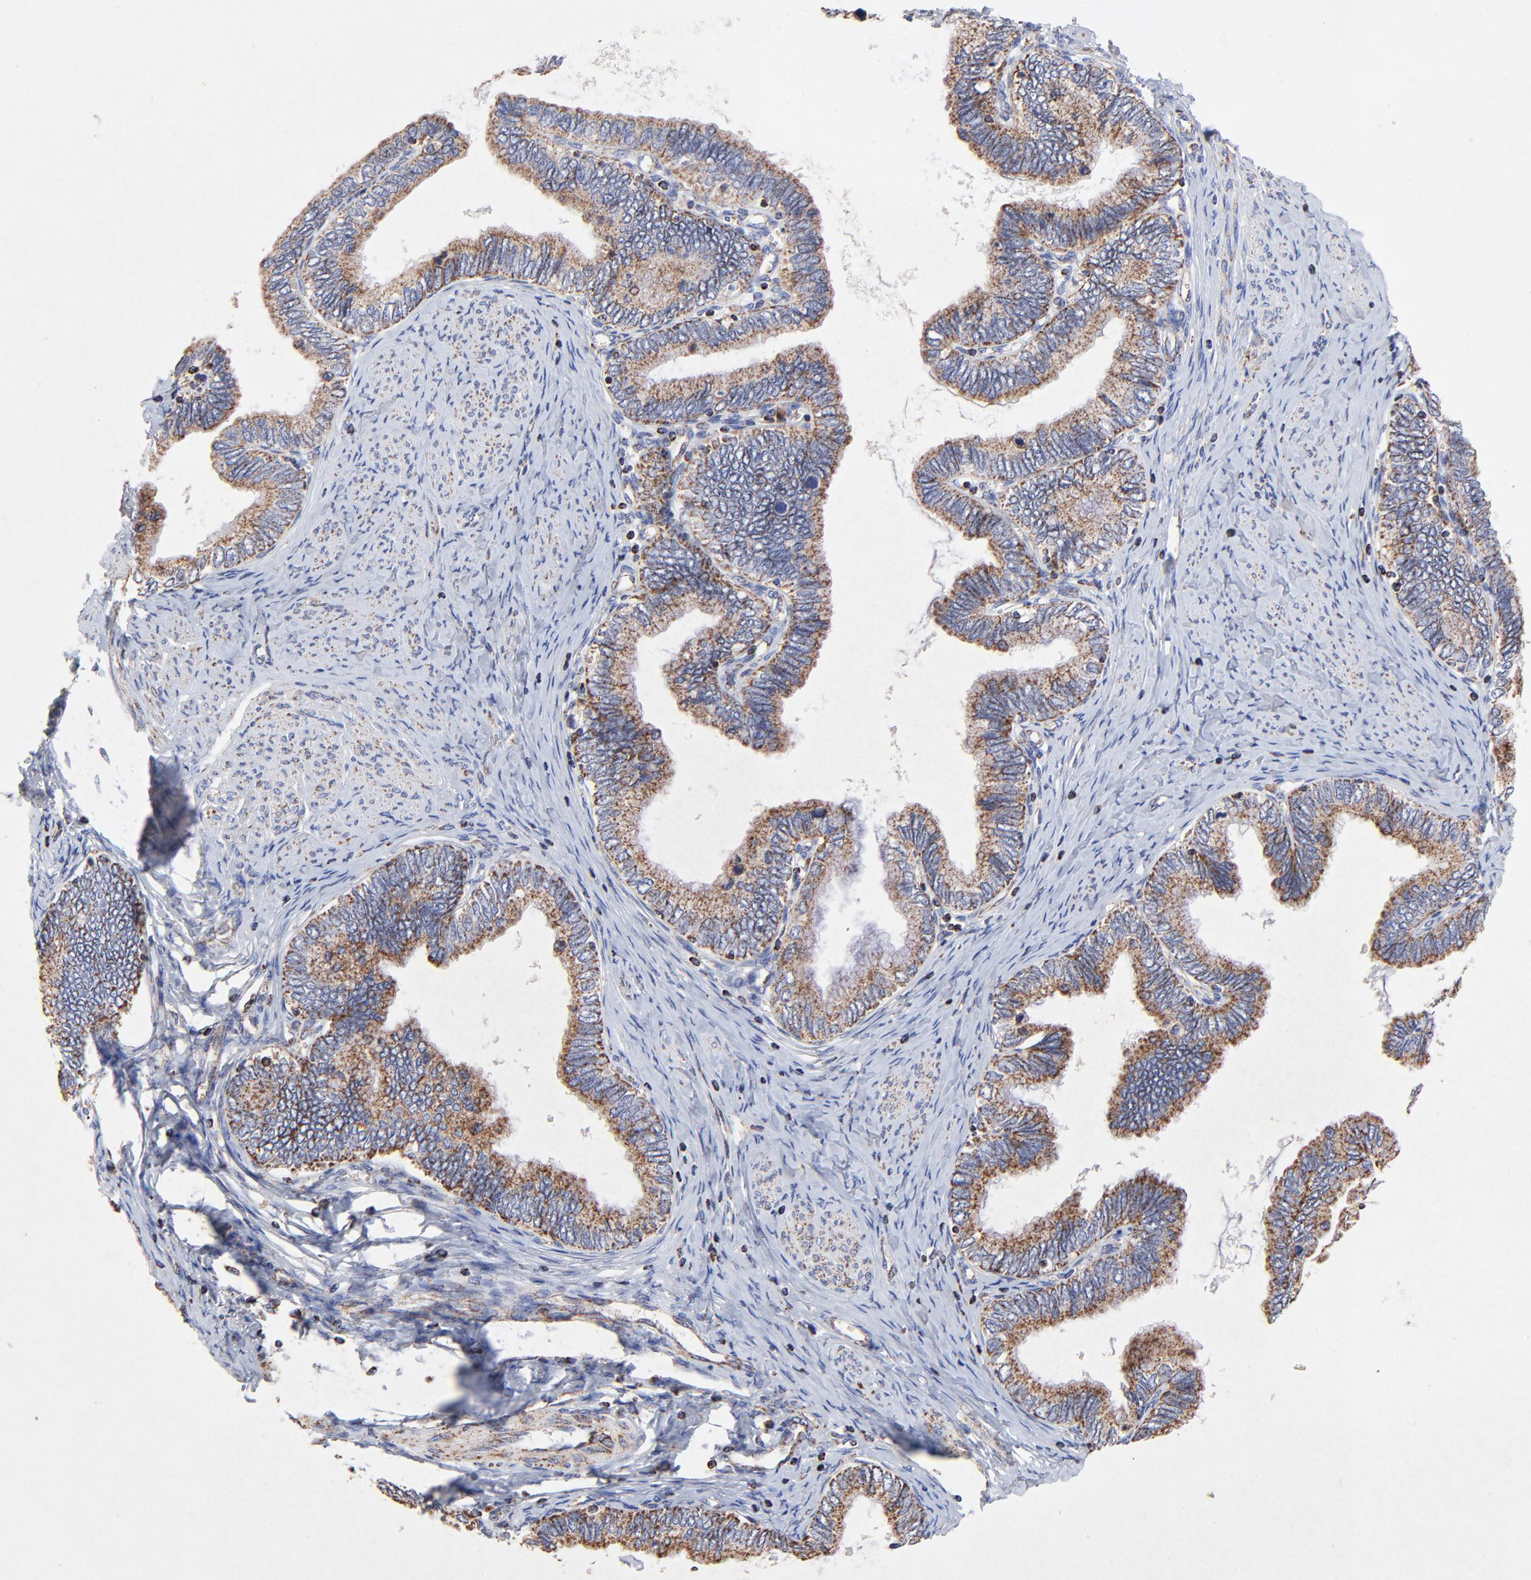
{"staining": {"intensity": "moderate", "quantity": ">75%", "location": "cytoplasmic/membranous"}, "tissue": "cervical cancer", "cell_type": "Tumor cells", "image_type": "cancer", "snomed": [{"axis": "morphology", "description": "Adenocarcinoma, NOS"}, {"axis": "topography", "description": "Cervix"}], "caption": "IHC micrograph of neoplastic tissue: human cervical cancer (adenocarcinoma) stained using immunohistochemistry (IHC) shows medium levels of moderate protein expression localized specifically in the cytoplasmic/membranous of tumor cells, appearing as a cytoplasmic/membranous brown color.", "gene": "SSBP1", "patient": {"sex": "female", "age": 49}}